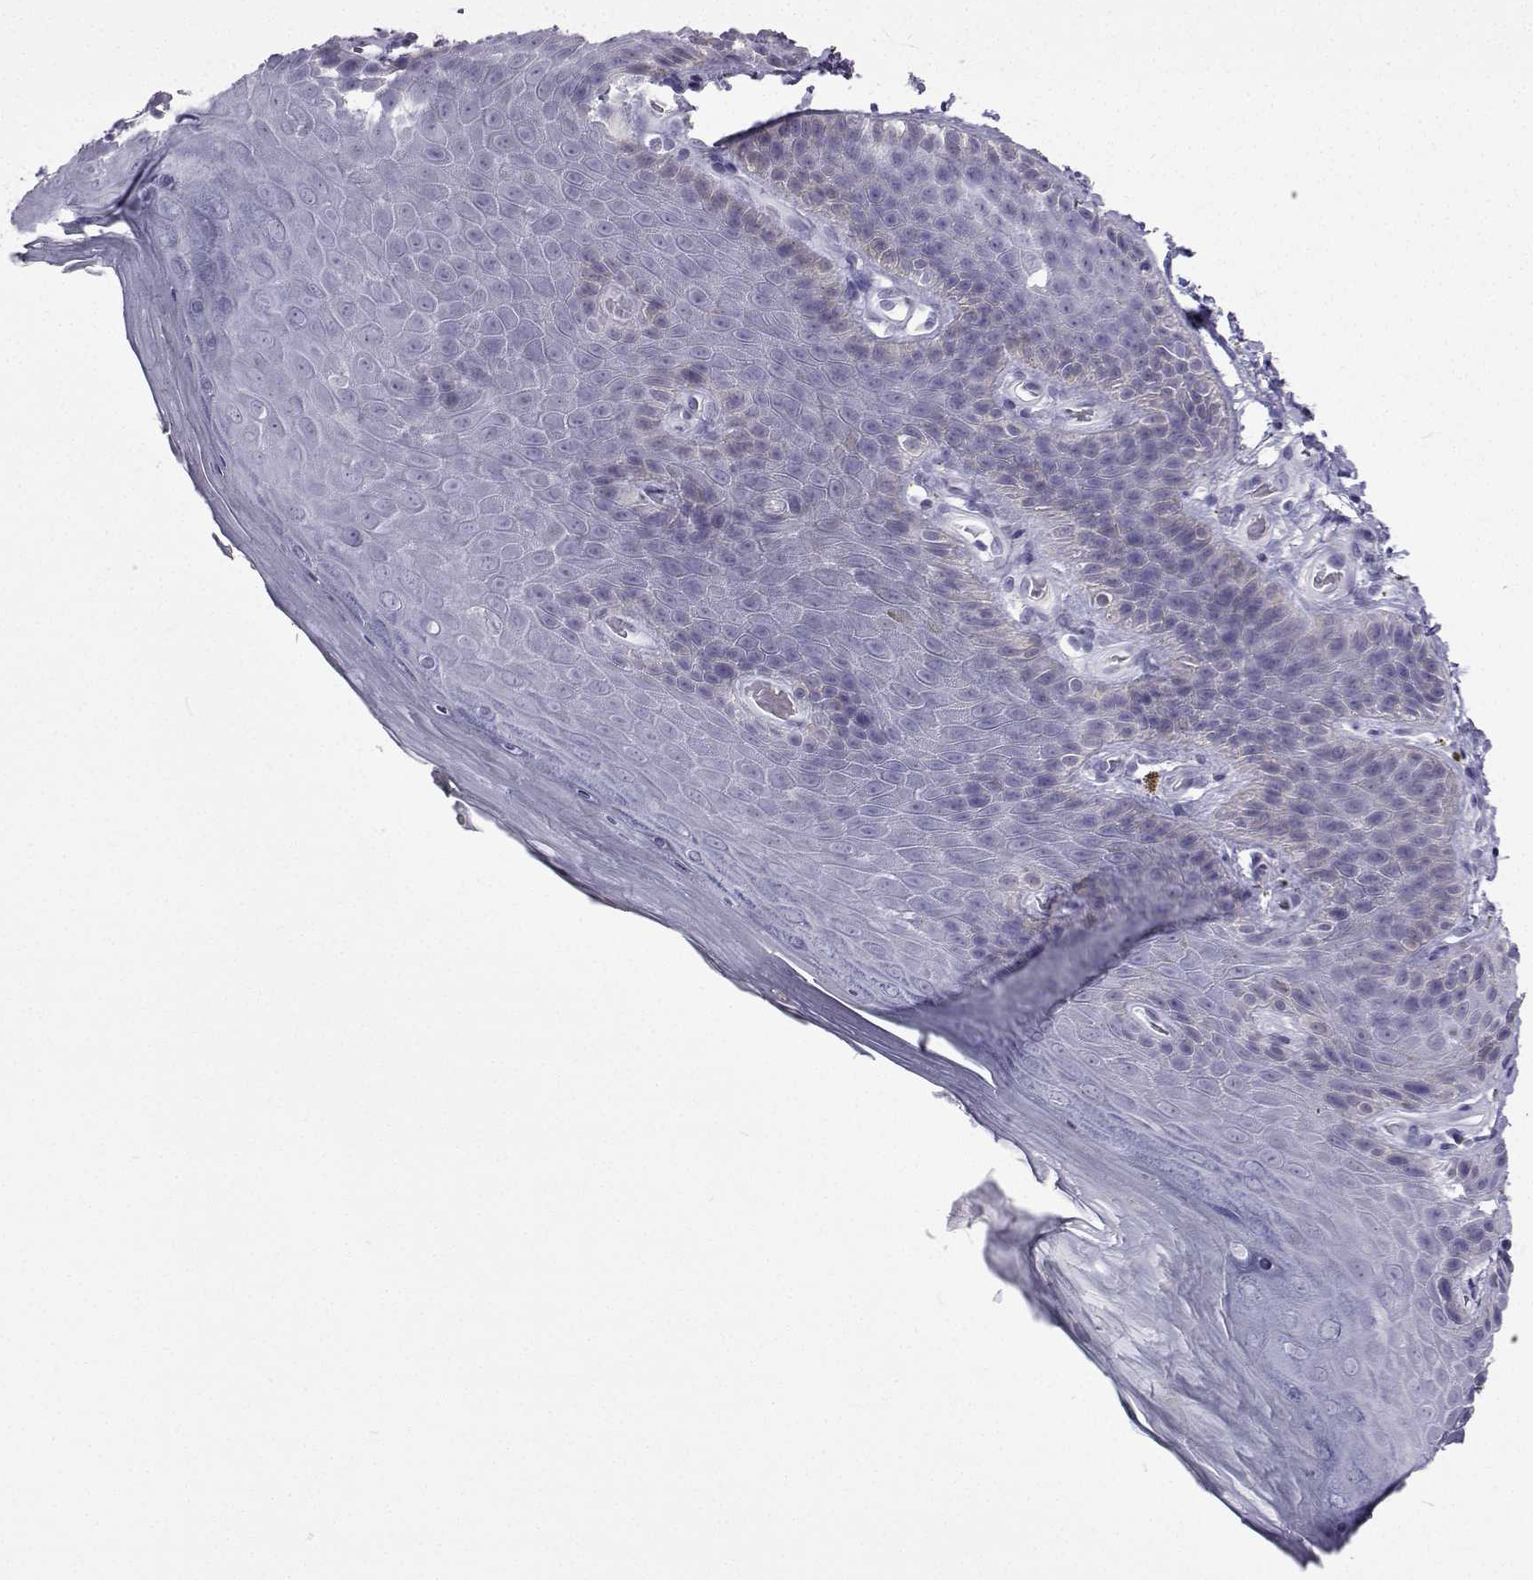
{"staining": {"intensity": "negative", "quantity": "none", "location": "none"}, "tissue": "skin", "cell_type": "Epidermal cells", "image_type": "normal", "snomed": [{"axis": "morphology", "description": "Normal tissue, NOS"}, {"axis": "topography", "description": "Anal"}, {"axis": "topography", "description": "Peripheral nerve tissue"}], "caption": "High magnification brightfield microscopy of unremarkable skin stained with DAB (brown) and counterstained with hematoxylin (blue): epidermal cells show no significant staining. (Stains: DAB (3,3'-diaminobenzidine) immunohistochemistry (IHC) with hematoxylin counter stain, Microscopy: brightfield microscopy at high magnification).", "gene": "GALM", "patient": {"sex": "male", "age": 53}}